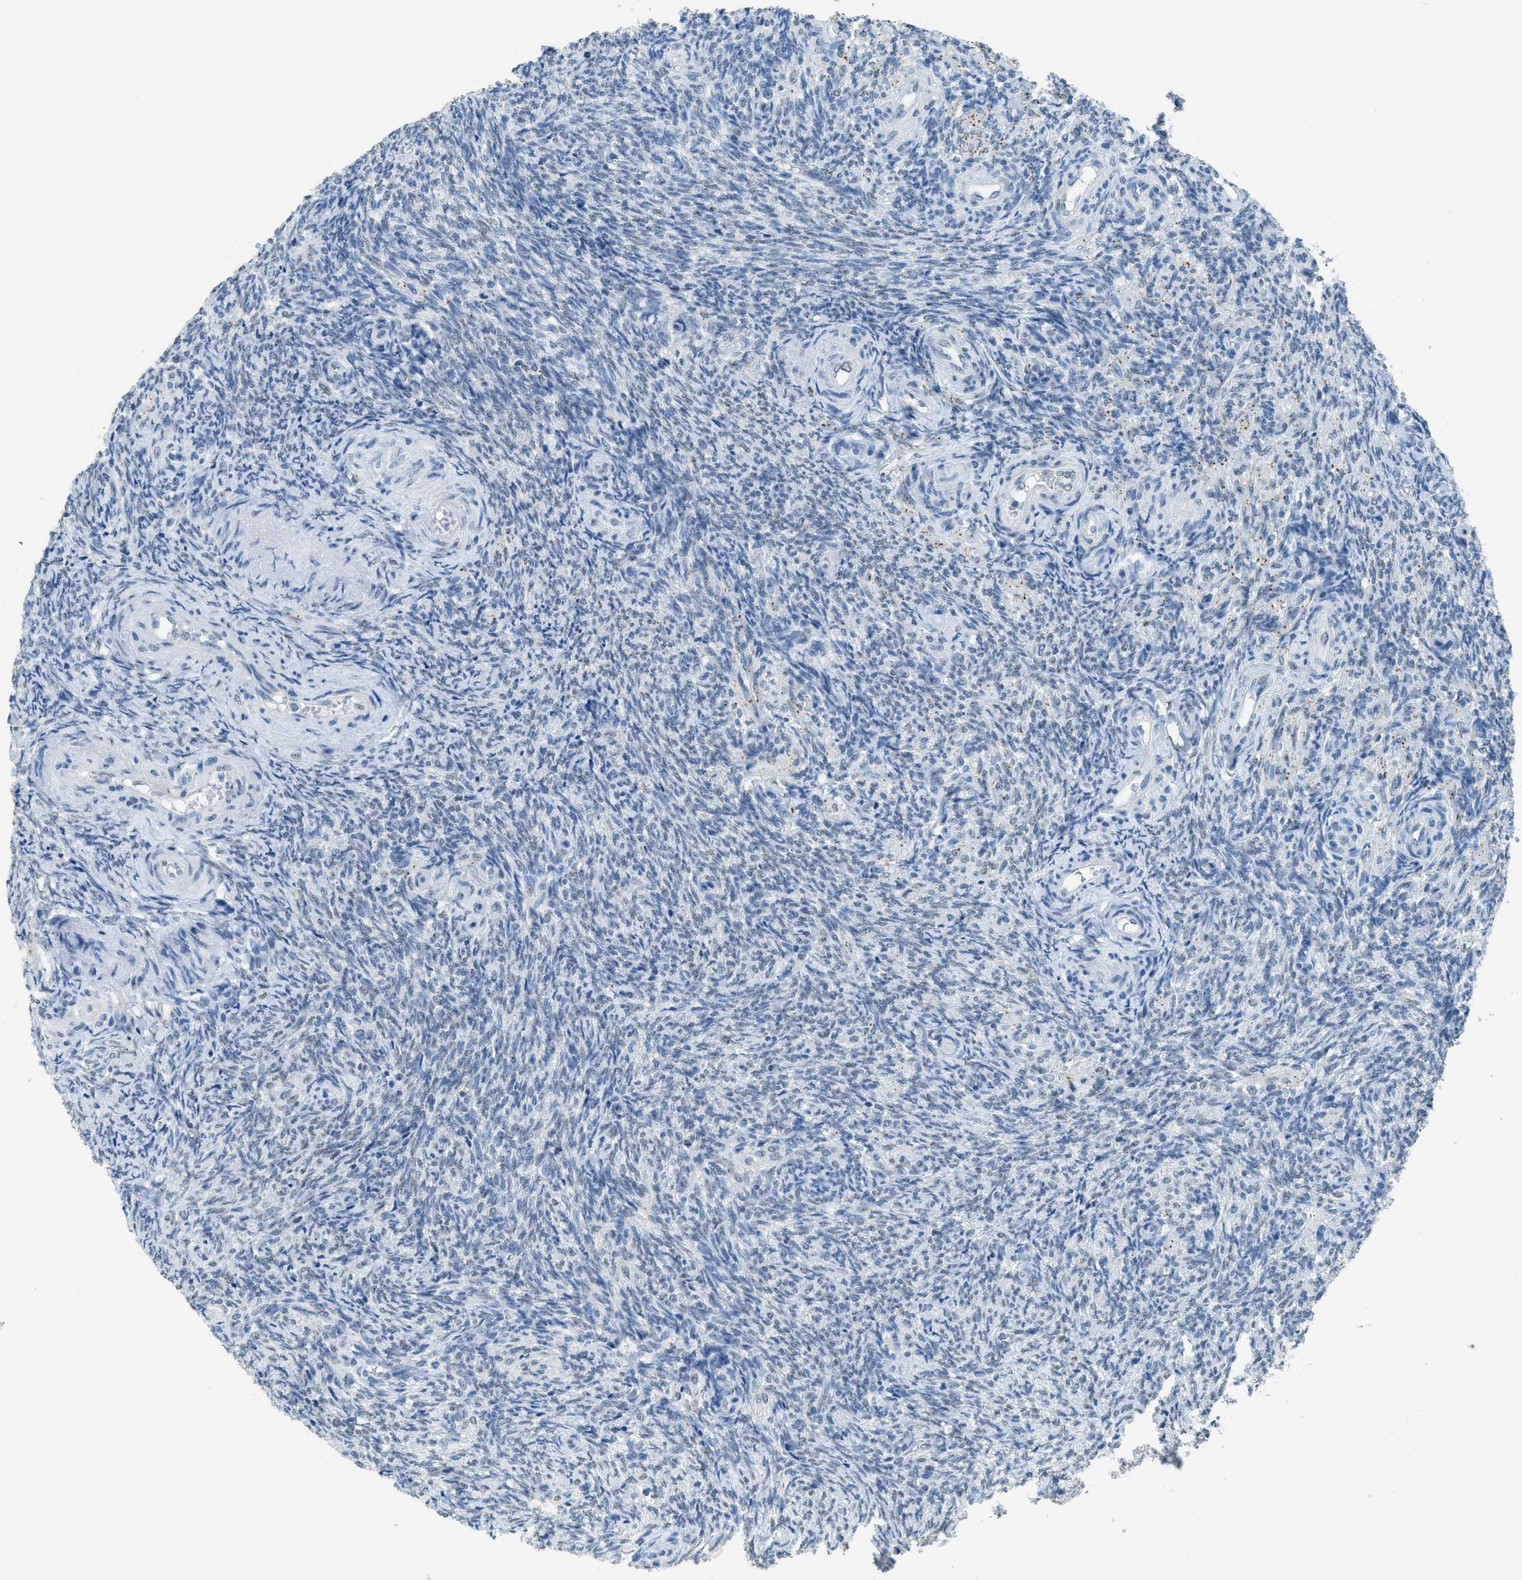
{"staining": {"intensity": "weak", "quantity": "<25%", "location": "nuclear"}, "tissue": "ovary", "cell_type": "Follicle cells", "image_type": "normal", "snomed": [{"axis": "morphology", "description": "Normal tissue, NOS"}, {"axis": "topography", "description": "Ovary"}], "caption": "DAB immunohistochemical staining of benign human ovary shows no significant positivity in follicle cells. (DAB immunohistochemistry with hematoxylin counter stain).", "gene": "TTC13", "patient": {"sex": "female", "age": 41}}